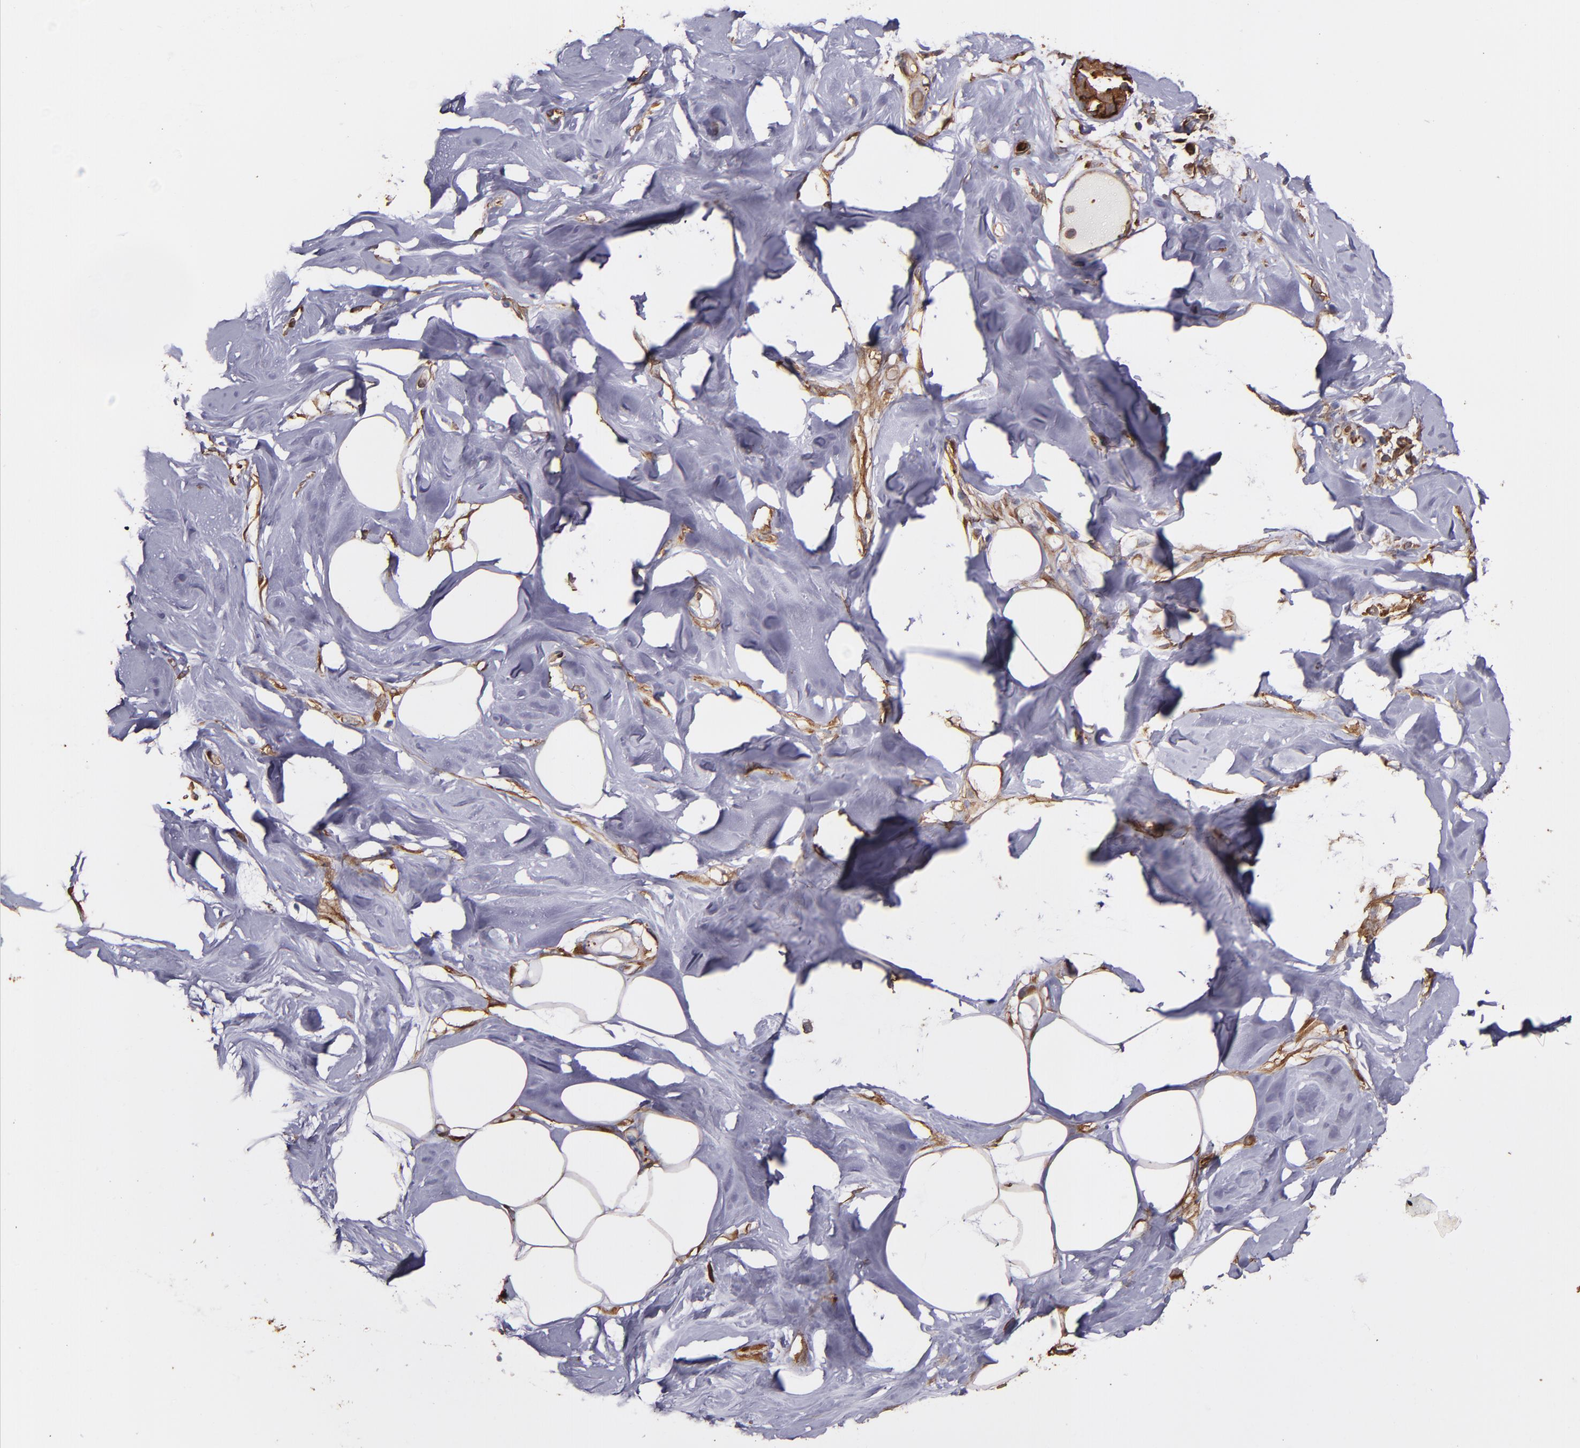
{"staining": {"intensity": "negative", "quantity": "none", "location": "none"}, "tissue": "breast", "cell_type": "Adipocytes", "image_type": "normal", "snomed": [{"axis": "morphology", "description": "Normal tissue, NOS"}, {"axis": "topography", "description": "Breast"}, {"axis": "topography", "description": "Soft tissue"}], "caption": "There is no significant expression in adipocytes of breast. (DAB immunohistochemistry (IHC), high magnification).", "gene": "VCL", "patient": {"sex": "female", "age": 25}}